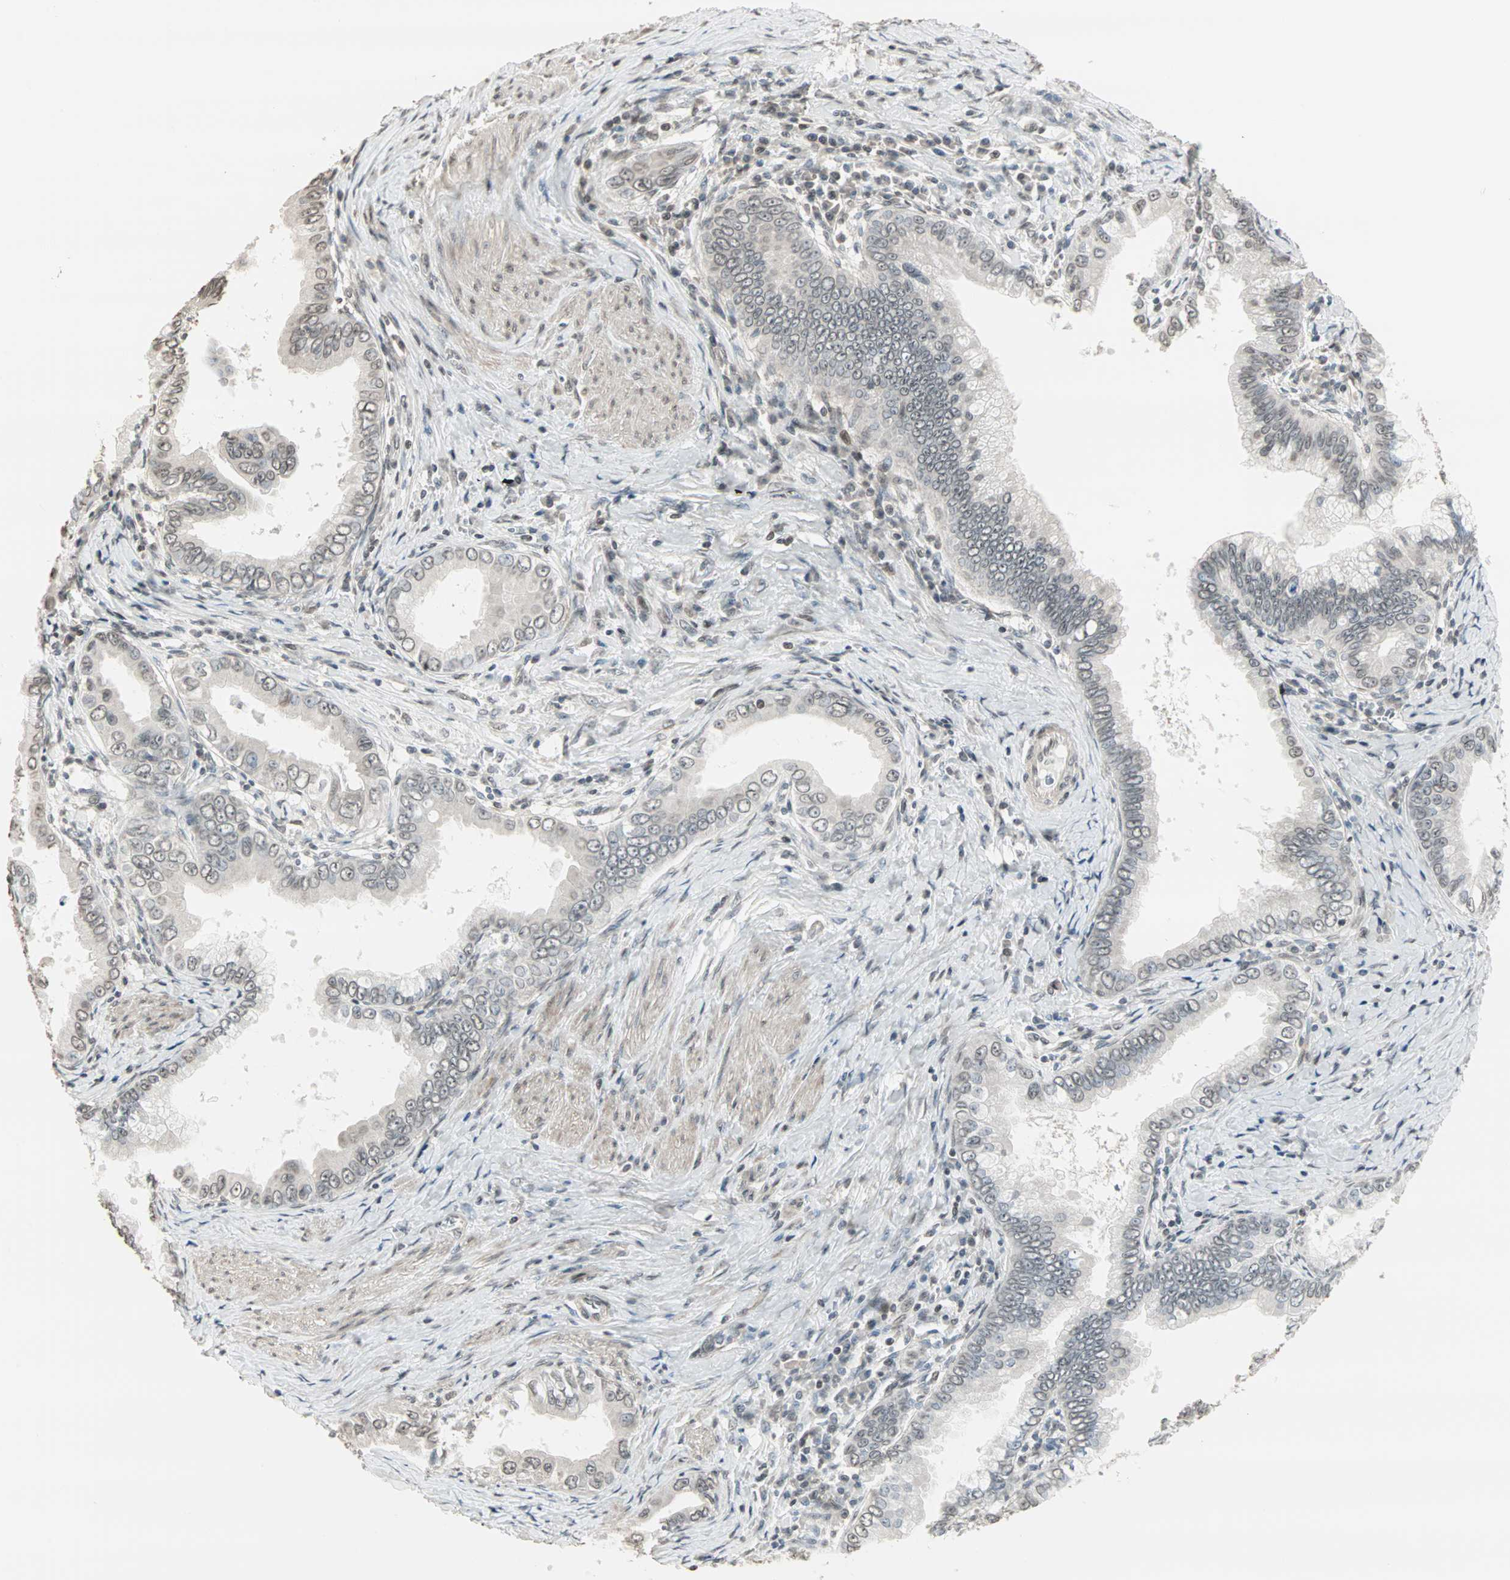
{"staining": {"intensity": "negative", "quantity": "none", "location": "none"}, "tissue": "pancreatic cancer", "cell_type": "Tumor cells", "image_type": "cancer", "snomed": [{"axis": "morphology", "description": "Normal tissue, NOS"}, {"axis": "topography", "description": "Lymph node"}], "caption": "Immunohistochemistry (IHC) photomicrograph of human pancreatic cancer stained for a protein (brown), which demonstrates no staining in tumor cells. The staining was performed using DAB (3,3'-diaminobenzidine) to visualize the protein expression in brown, while the nuclei were stained in blue with hematoxylin (Magnification: 20x).", "gene": "CBLC", "patient": {"sex": "male", "age": 50}}